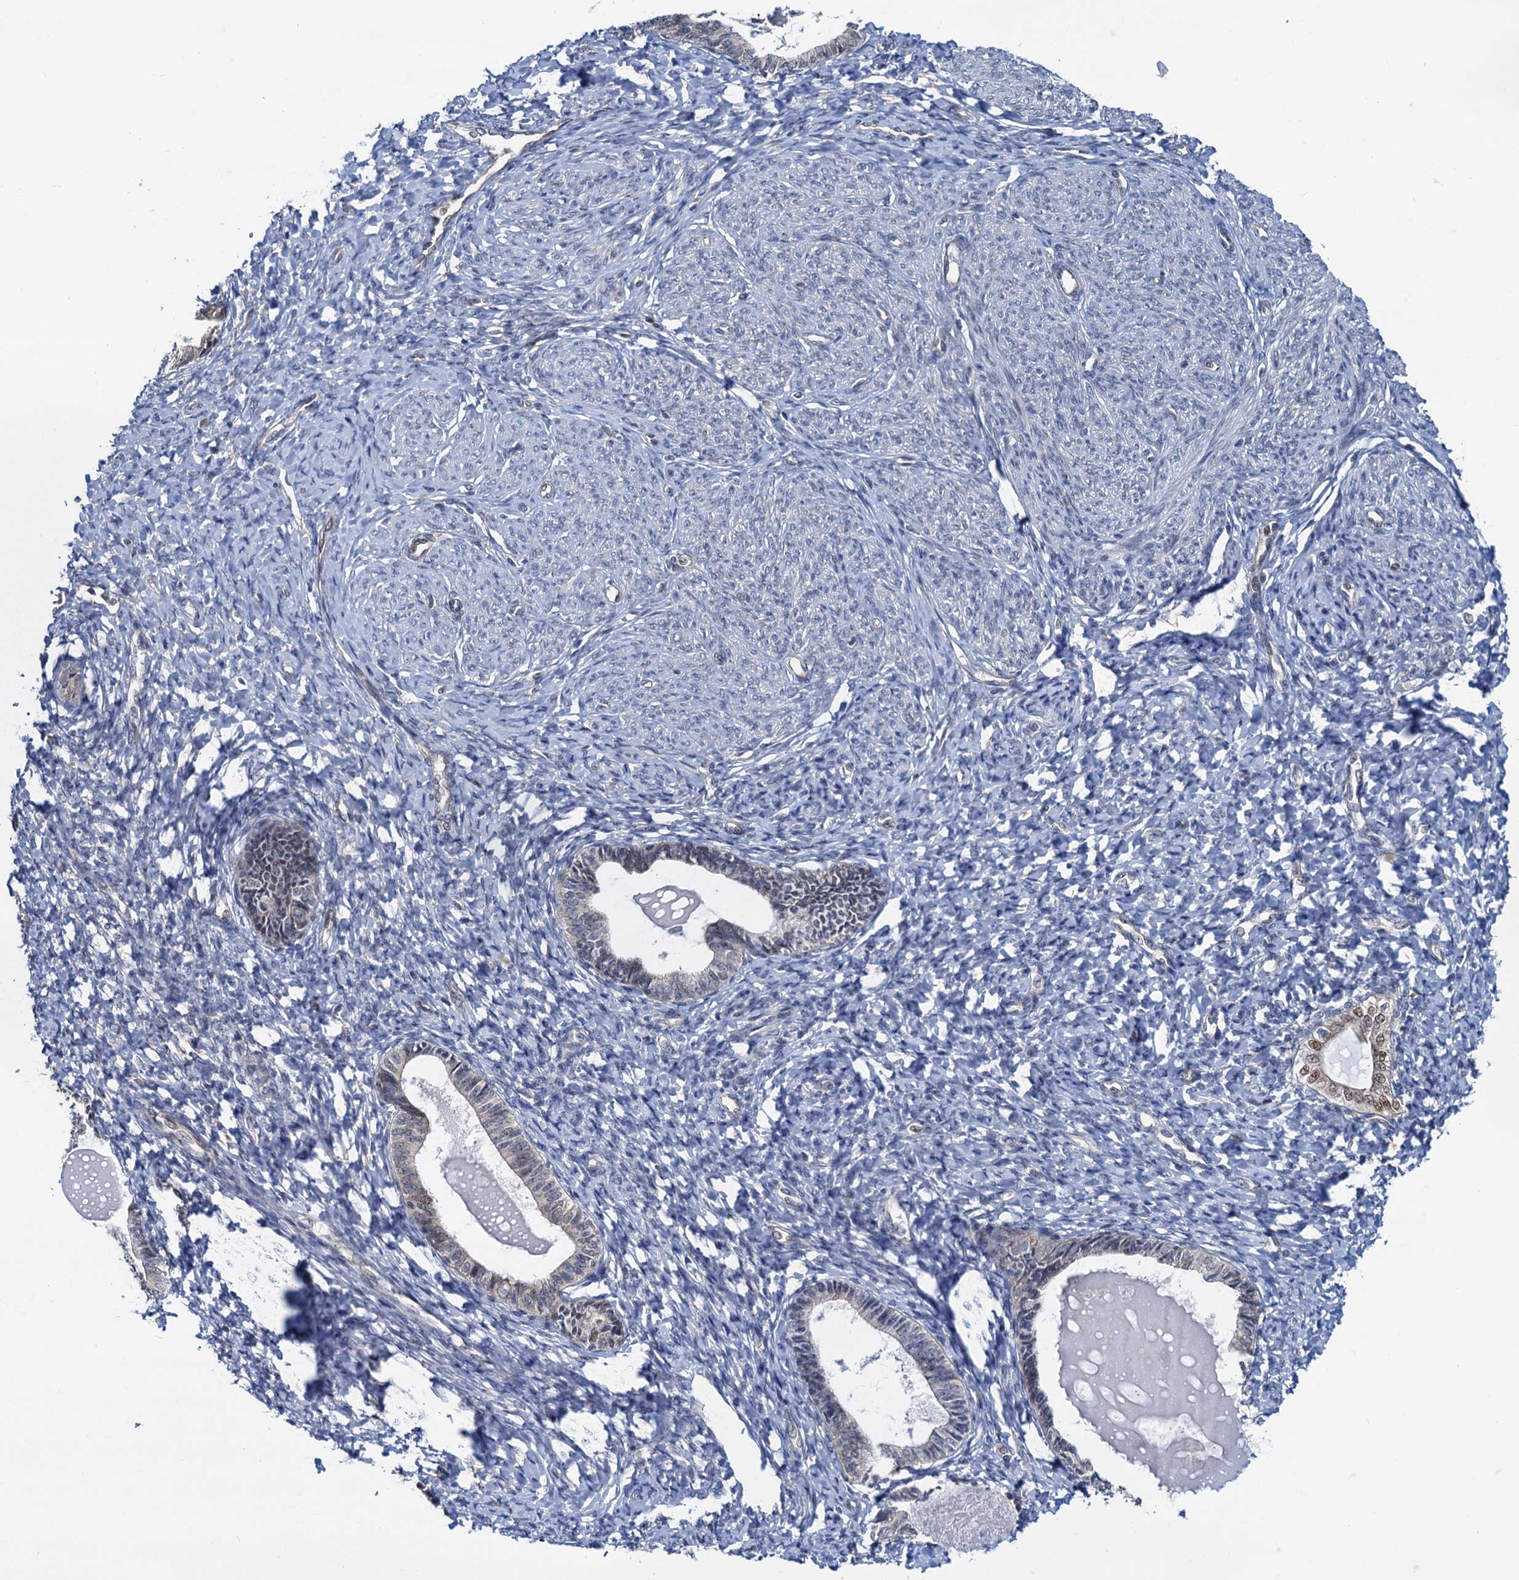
{"staining": {"intensity": "negative", "quantity": "none", "location": "none"}, "tissue": "endometrium", "cell_type": "Cells in endometrial stroma", "image_type": "normal", "snomed": [{"axis": "morphology", "description": "Normal tissue, NOS"}, {"axis": "topography", "description": "Endometrium"}], "caption": "Immunohistochemistry image of normal endometrium stained for a protein (brown), which exhibits no positivity in cells in endometrial stroma. (DAB immunohistochemistry (IHC) with hematoxylin counter stain).", "gene": "RNF125", "patient": {"sex": "female", "age": 72}}